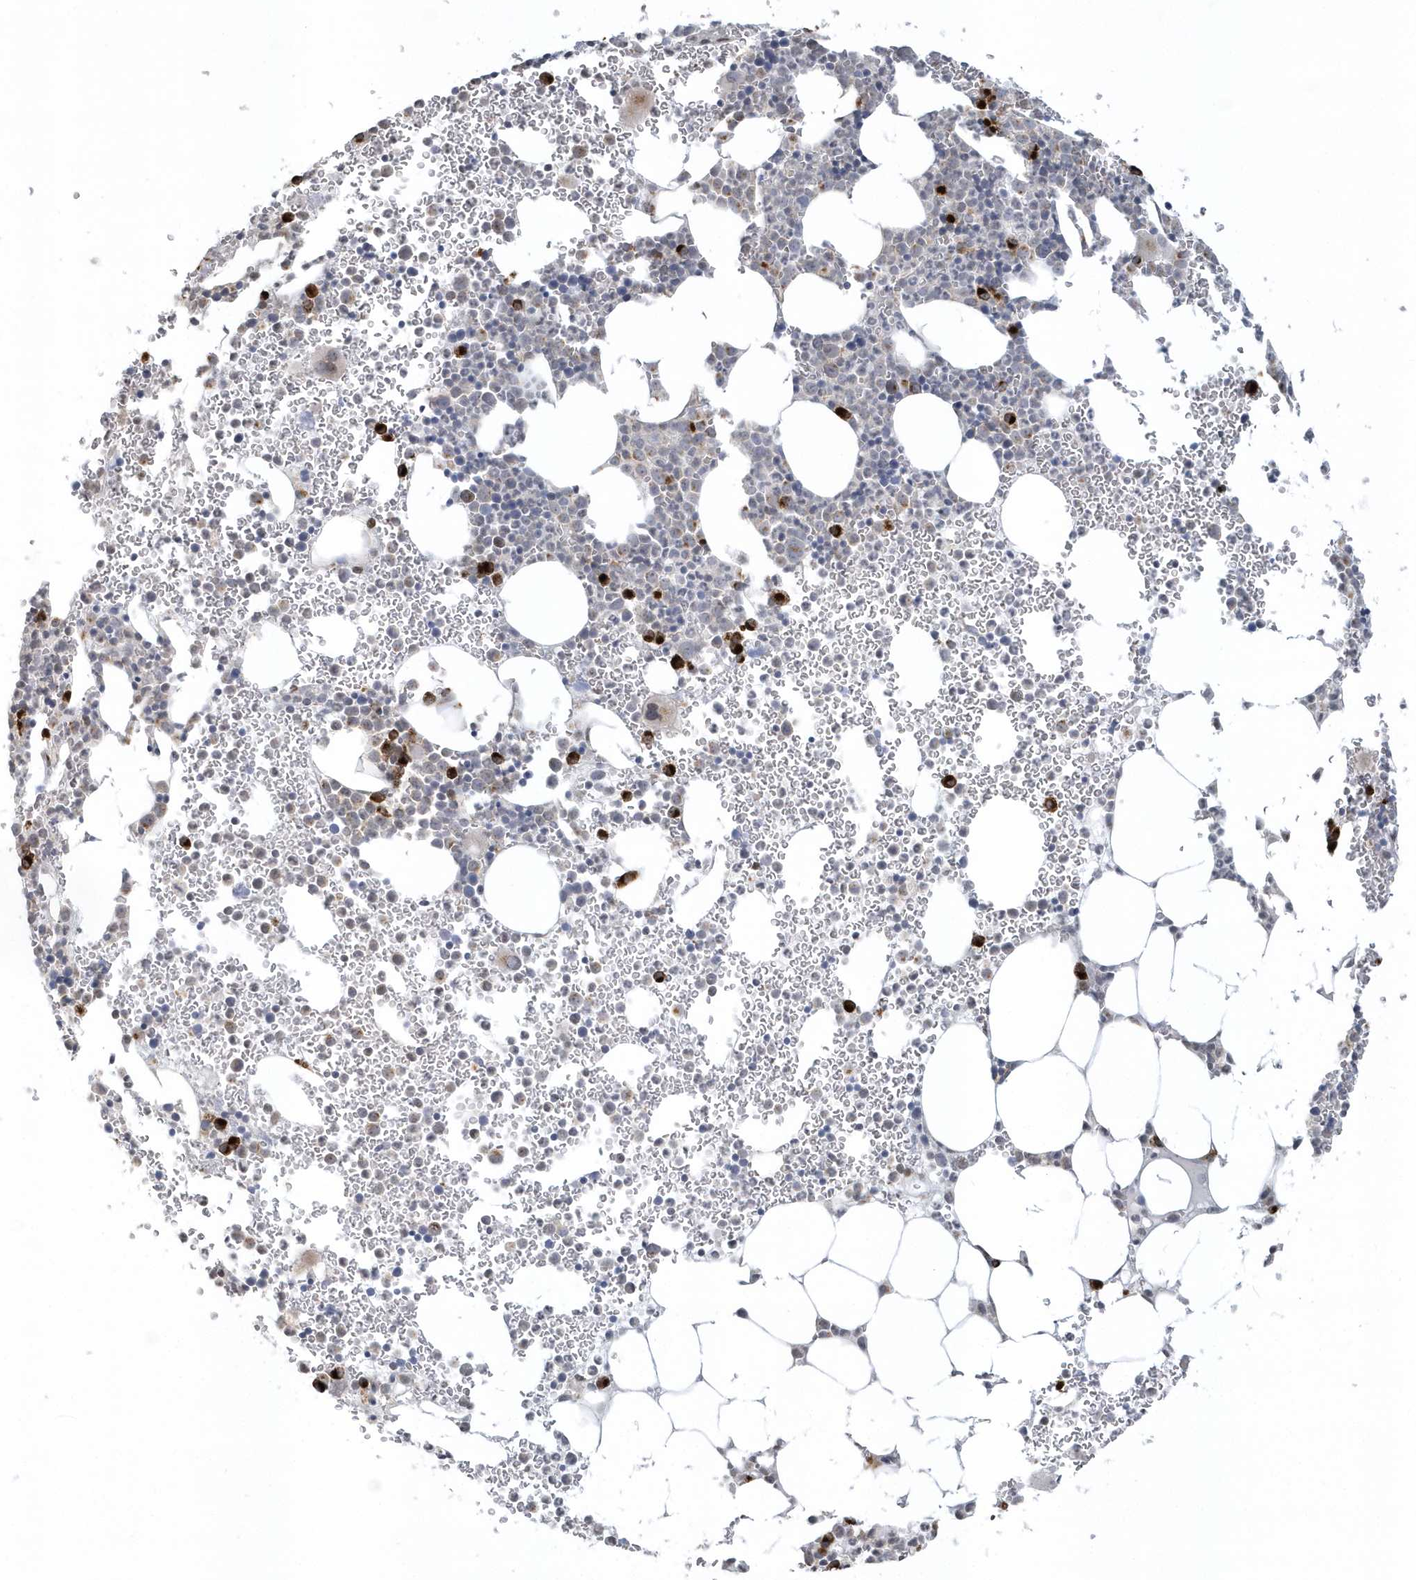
{"staining": {"intensity": "strong", "quantity": "<25%", "location": "cytoplasmic/membranous"}, "tissue": "bone marrow", "cell_type": "Hematopoietic cells", "image_type": "normal", "snomed": [{"axis": "morphology", "description": "Normal tissue, NOS"}, {"axis": "topography", "description": "Bone marrow"}], "caption": "The histopathology image demonstrates a brown stain indicating the presence of a protein in the cytoplasmic/membranous of hematopoietic cells in bone marrow. Nuclei are stained in blue.", "gene": "DHFR", "patient": {"sex": "female", "age": 78}}